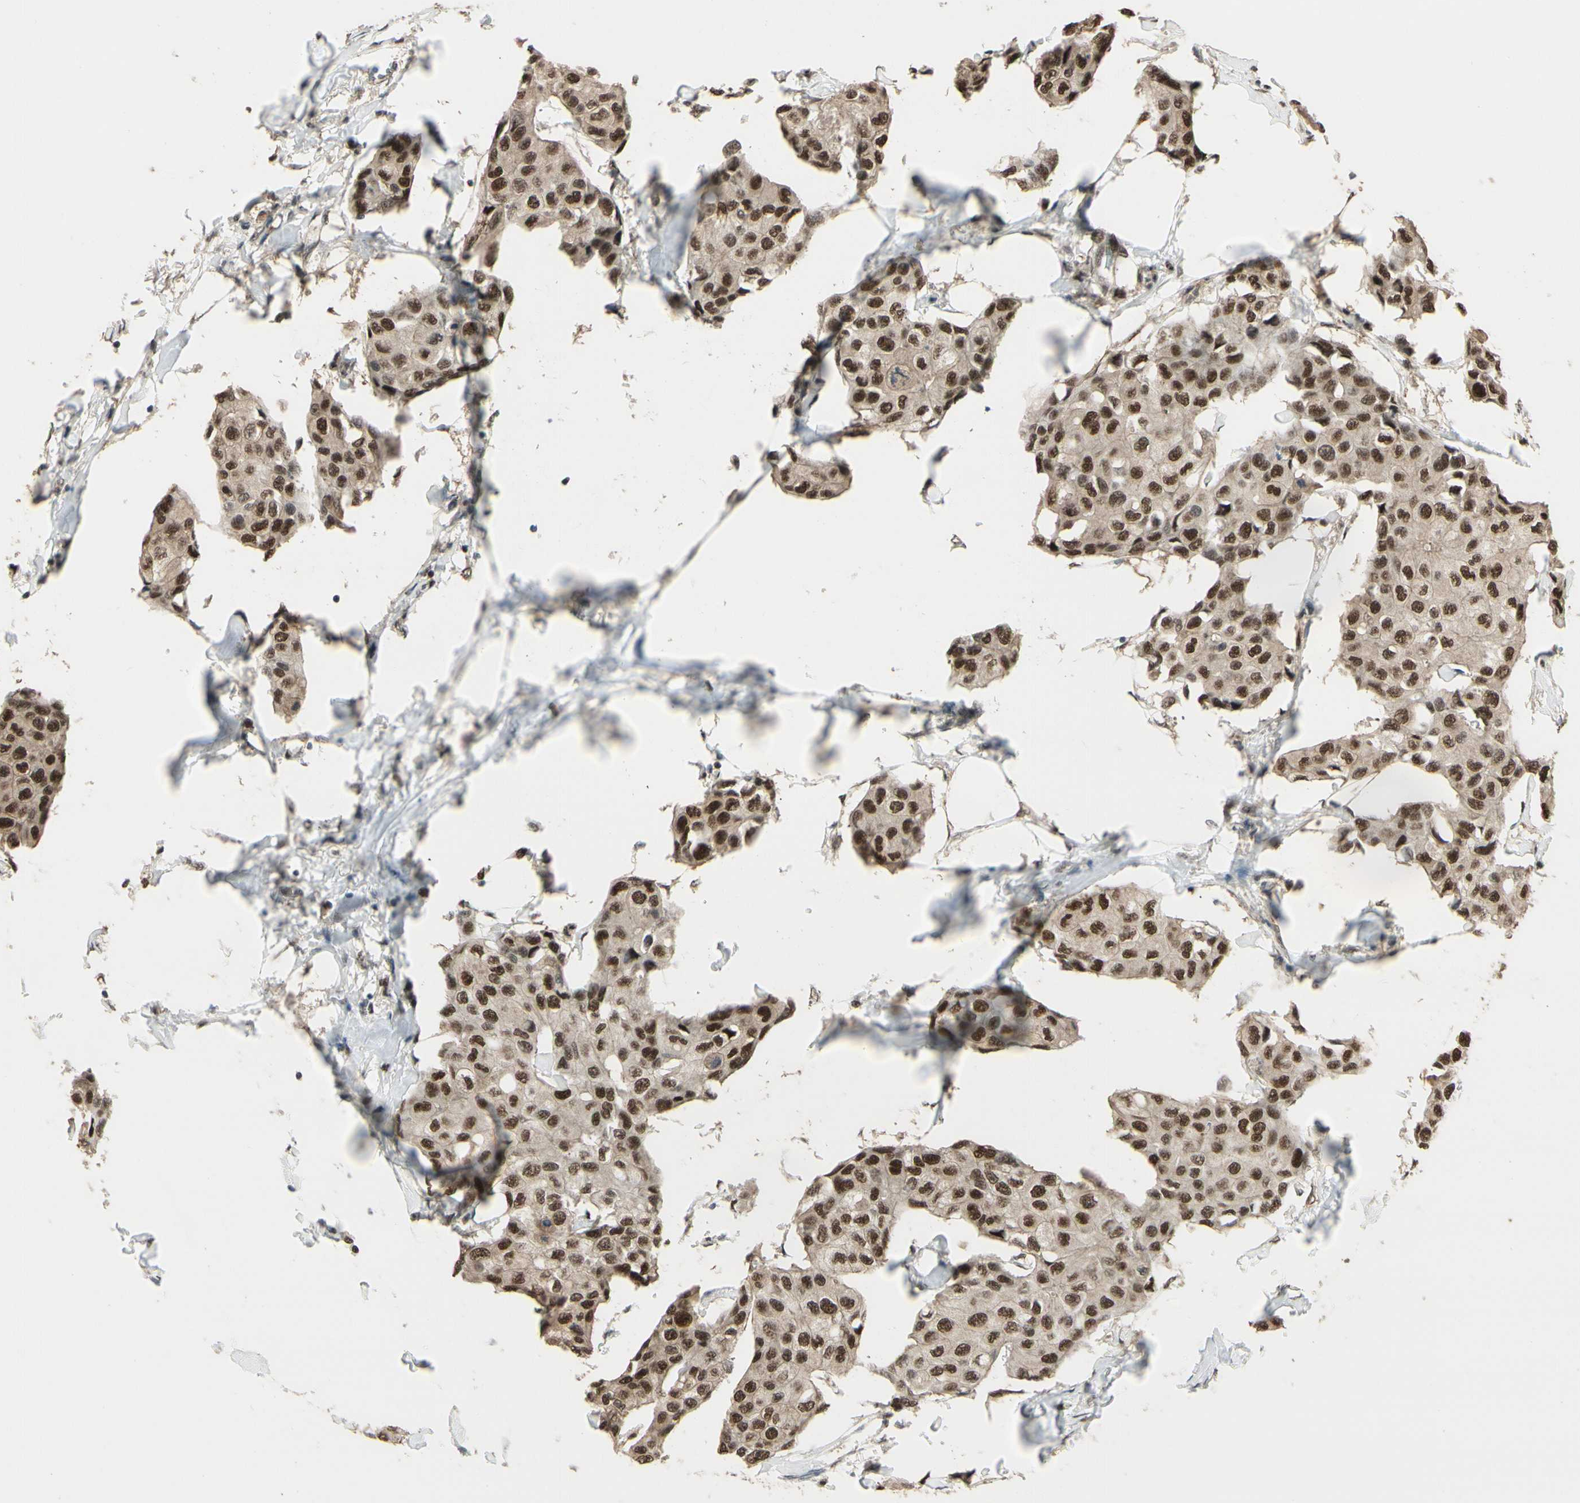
{"staining": {"intensity": "strong", "quantity": ">75%", "location": "cytoplasmic/membranous,nuclear"}, "tissue": "breast cancer", "cell_type": "Tumor cells", "image_type": "cancer", "snomed": [{"axis": "morphology", "description": "Duct carcinoma"}, {"axis": "topography", "description": "Breast"}], "caption": "A high-resolution histopathology image shows immunohistochemistry (IHC) staining of breast infiltrating ductal carcinoma, which shows strong cytoplasmic/membranous and nuclear staining in approximately >75% of tumor cells.", "gene": "HSF1", "patient": {"sex": "female", "age": 80}}